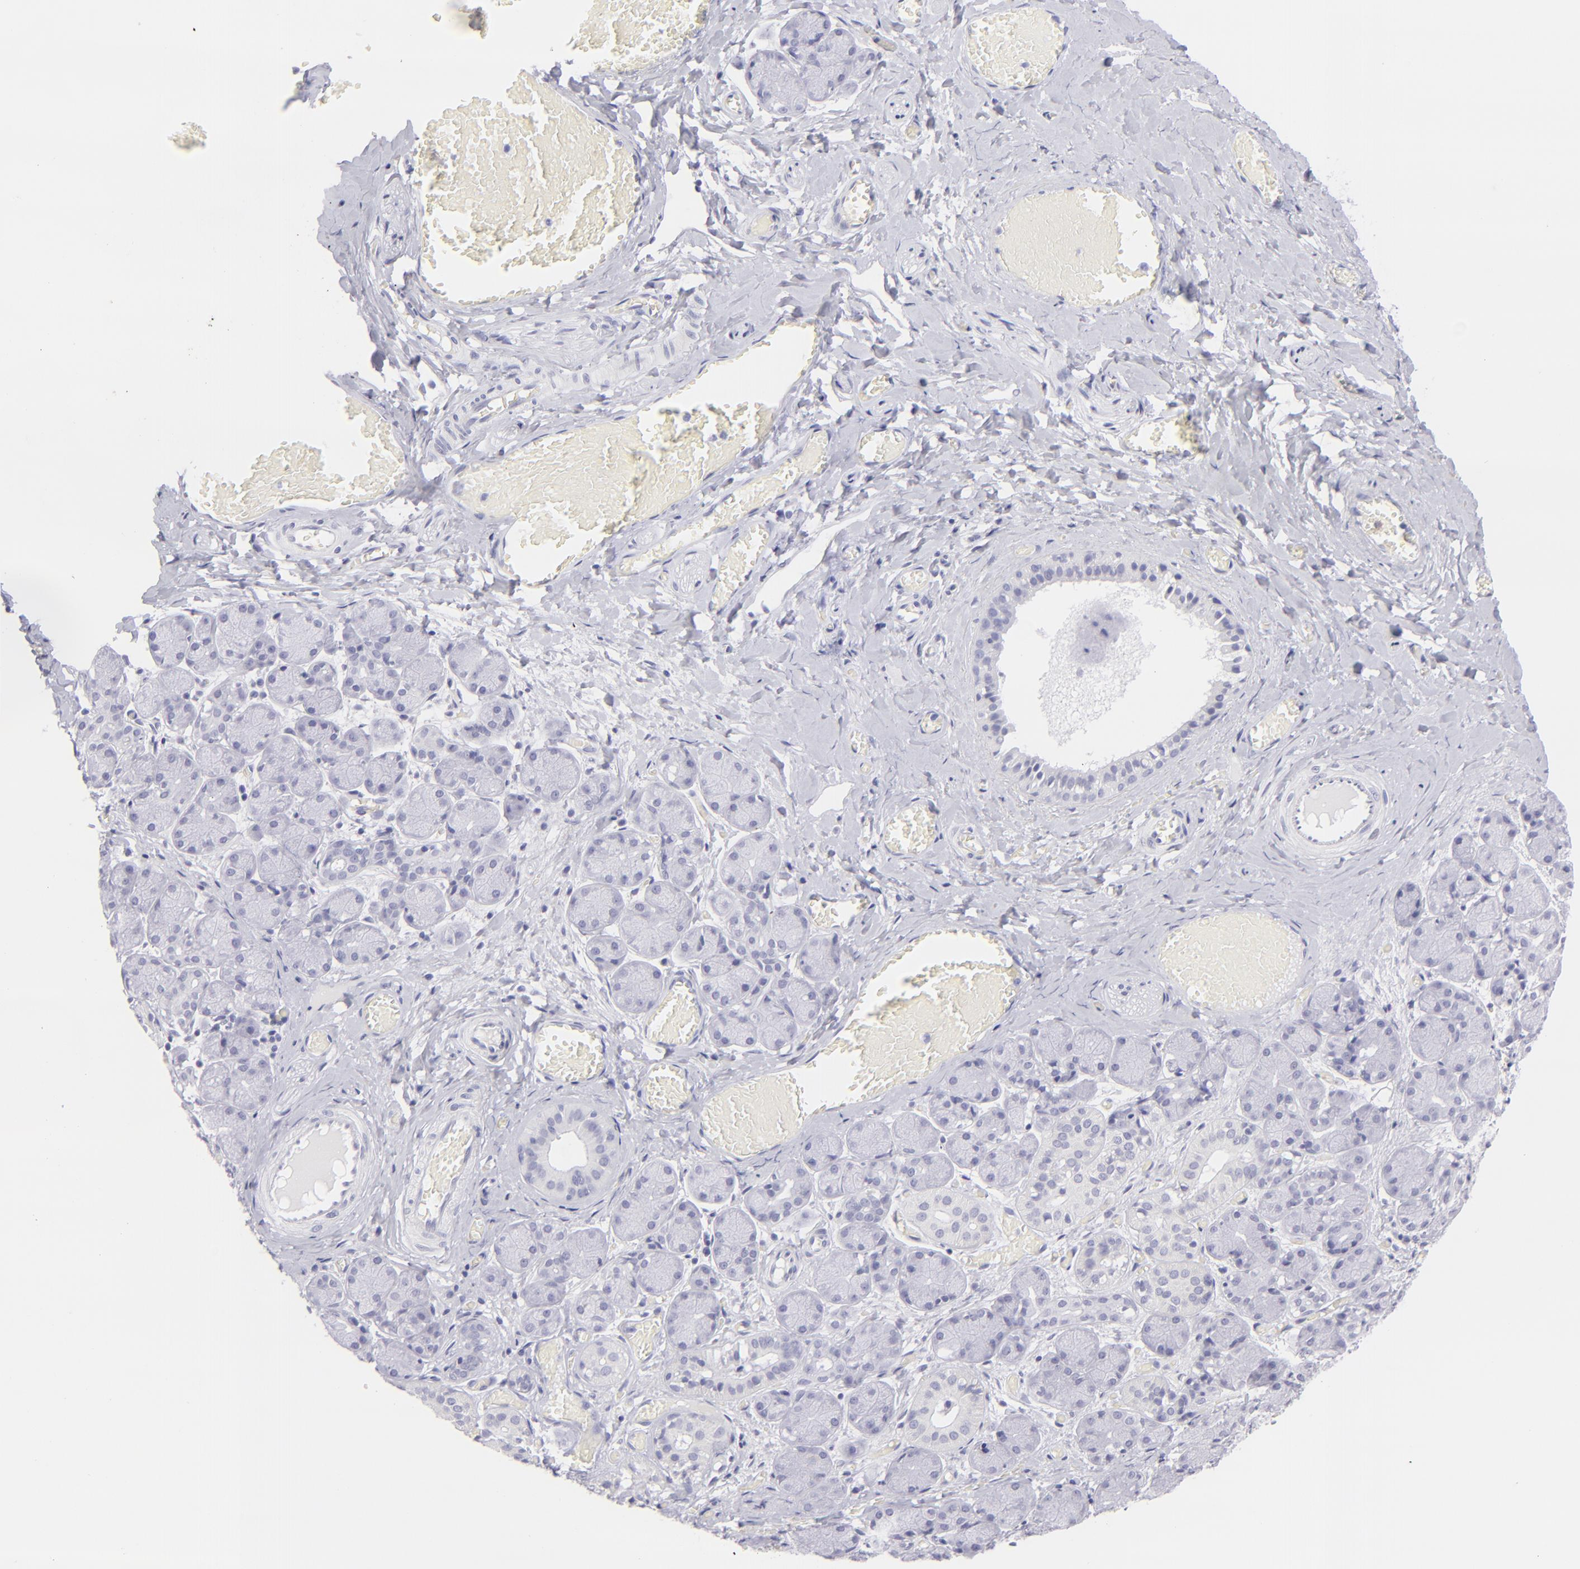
{"staining": {"intensity": "negative", "quantity": "none", "location": "none"}, "tissue": "salivary gland", "cell_type": "Glandular cells", "image_type": "normal", "snomed": [{"axis": "morphology", "description": "Normal tissue, NOS"}, {"axis": "topography", "description": "Salivary gland"}], "caption": "The micrograph reveals no staining of glandular cells in benign salivary gland.", "gene": "FCER2", "patient": {"sex": "female", "age": 24}}